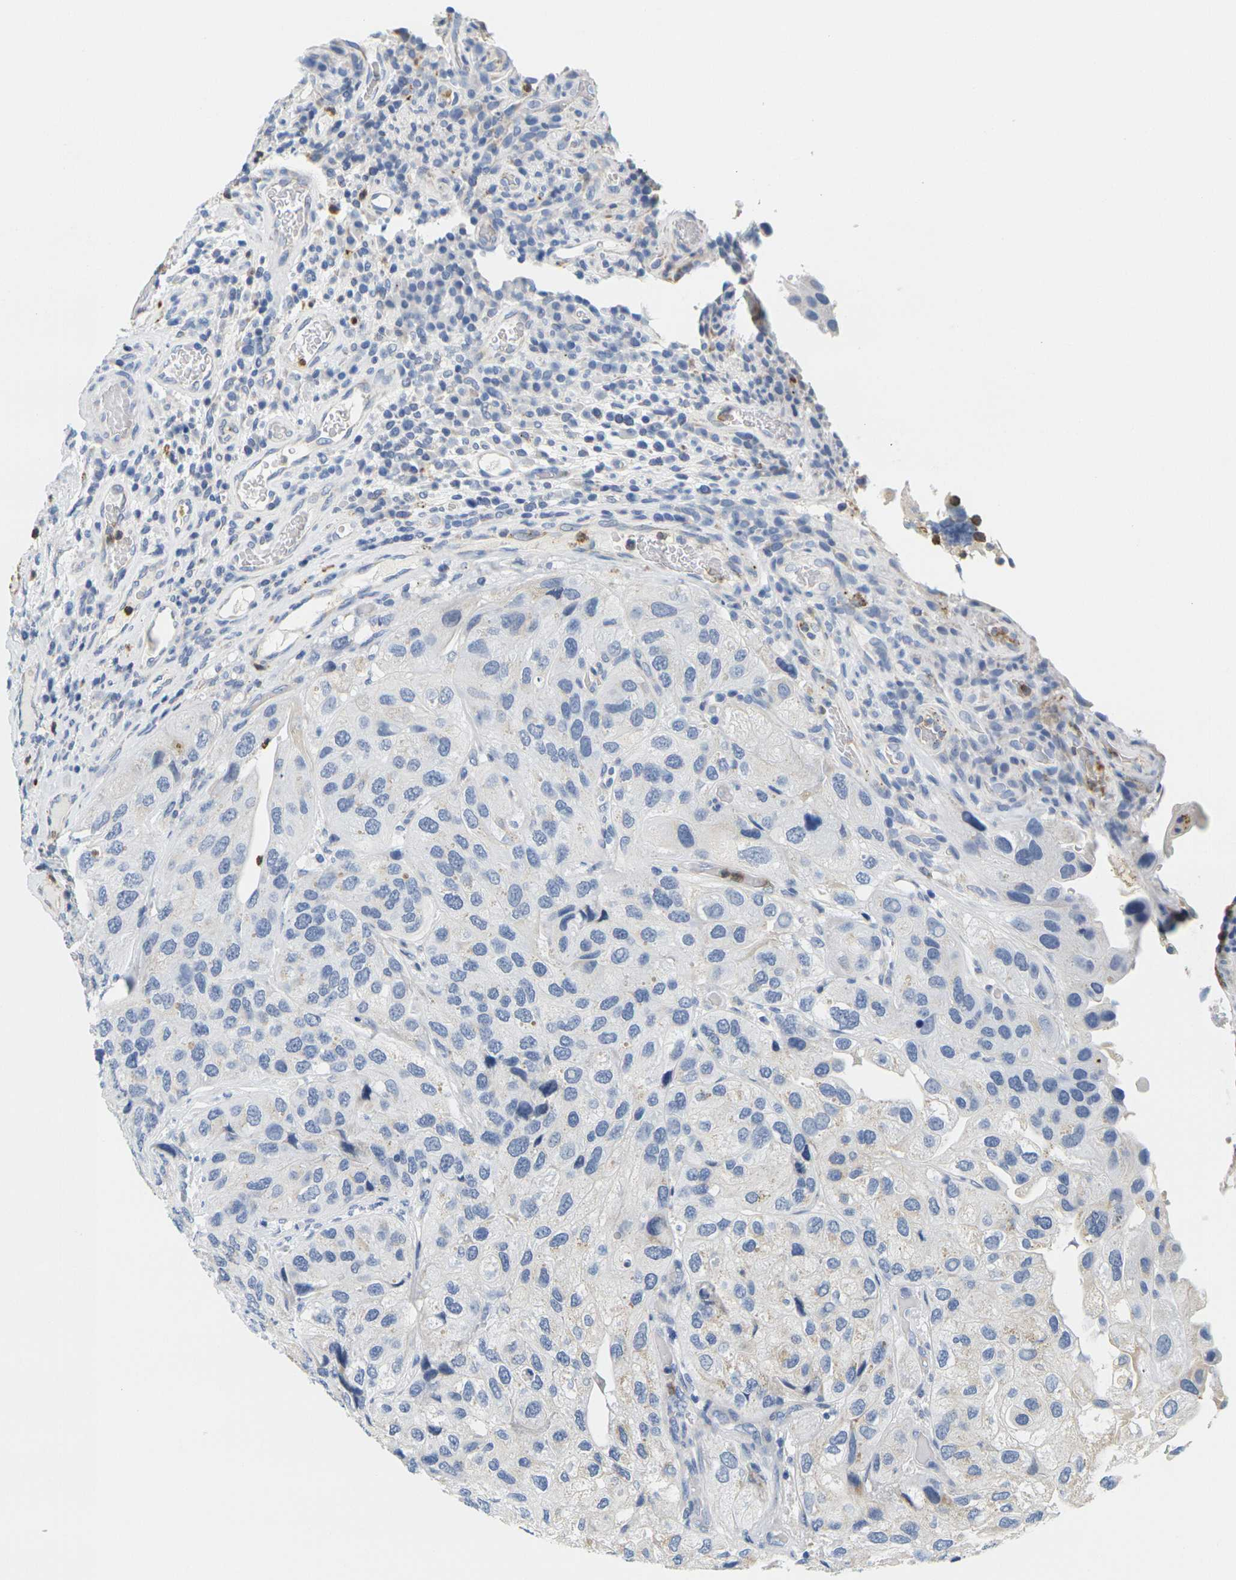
{"staining": {"intensity": "negative", "quantity": "none", "location": "none"}, "tissue": "urothelial cancer", "cell_type": "Tumor cells", "image_type": "cancer", "snomed": [{"axis": "morphology", "description": "Urothelial carcinoma, High grade"}, {"axis": "topography", "description": "Urinary bladder"}], "caption": "Tumor cells are negative for protein expression in human urothelial carcinoma (high-grade). (Brightfield microscopy of DAB immunohistochemistry (IHC) at high magnification).", "gene": "KLK5", "patient": {"sex": "female", "age": 64}}